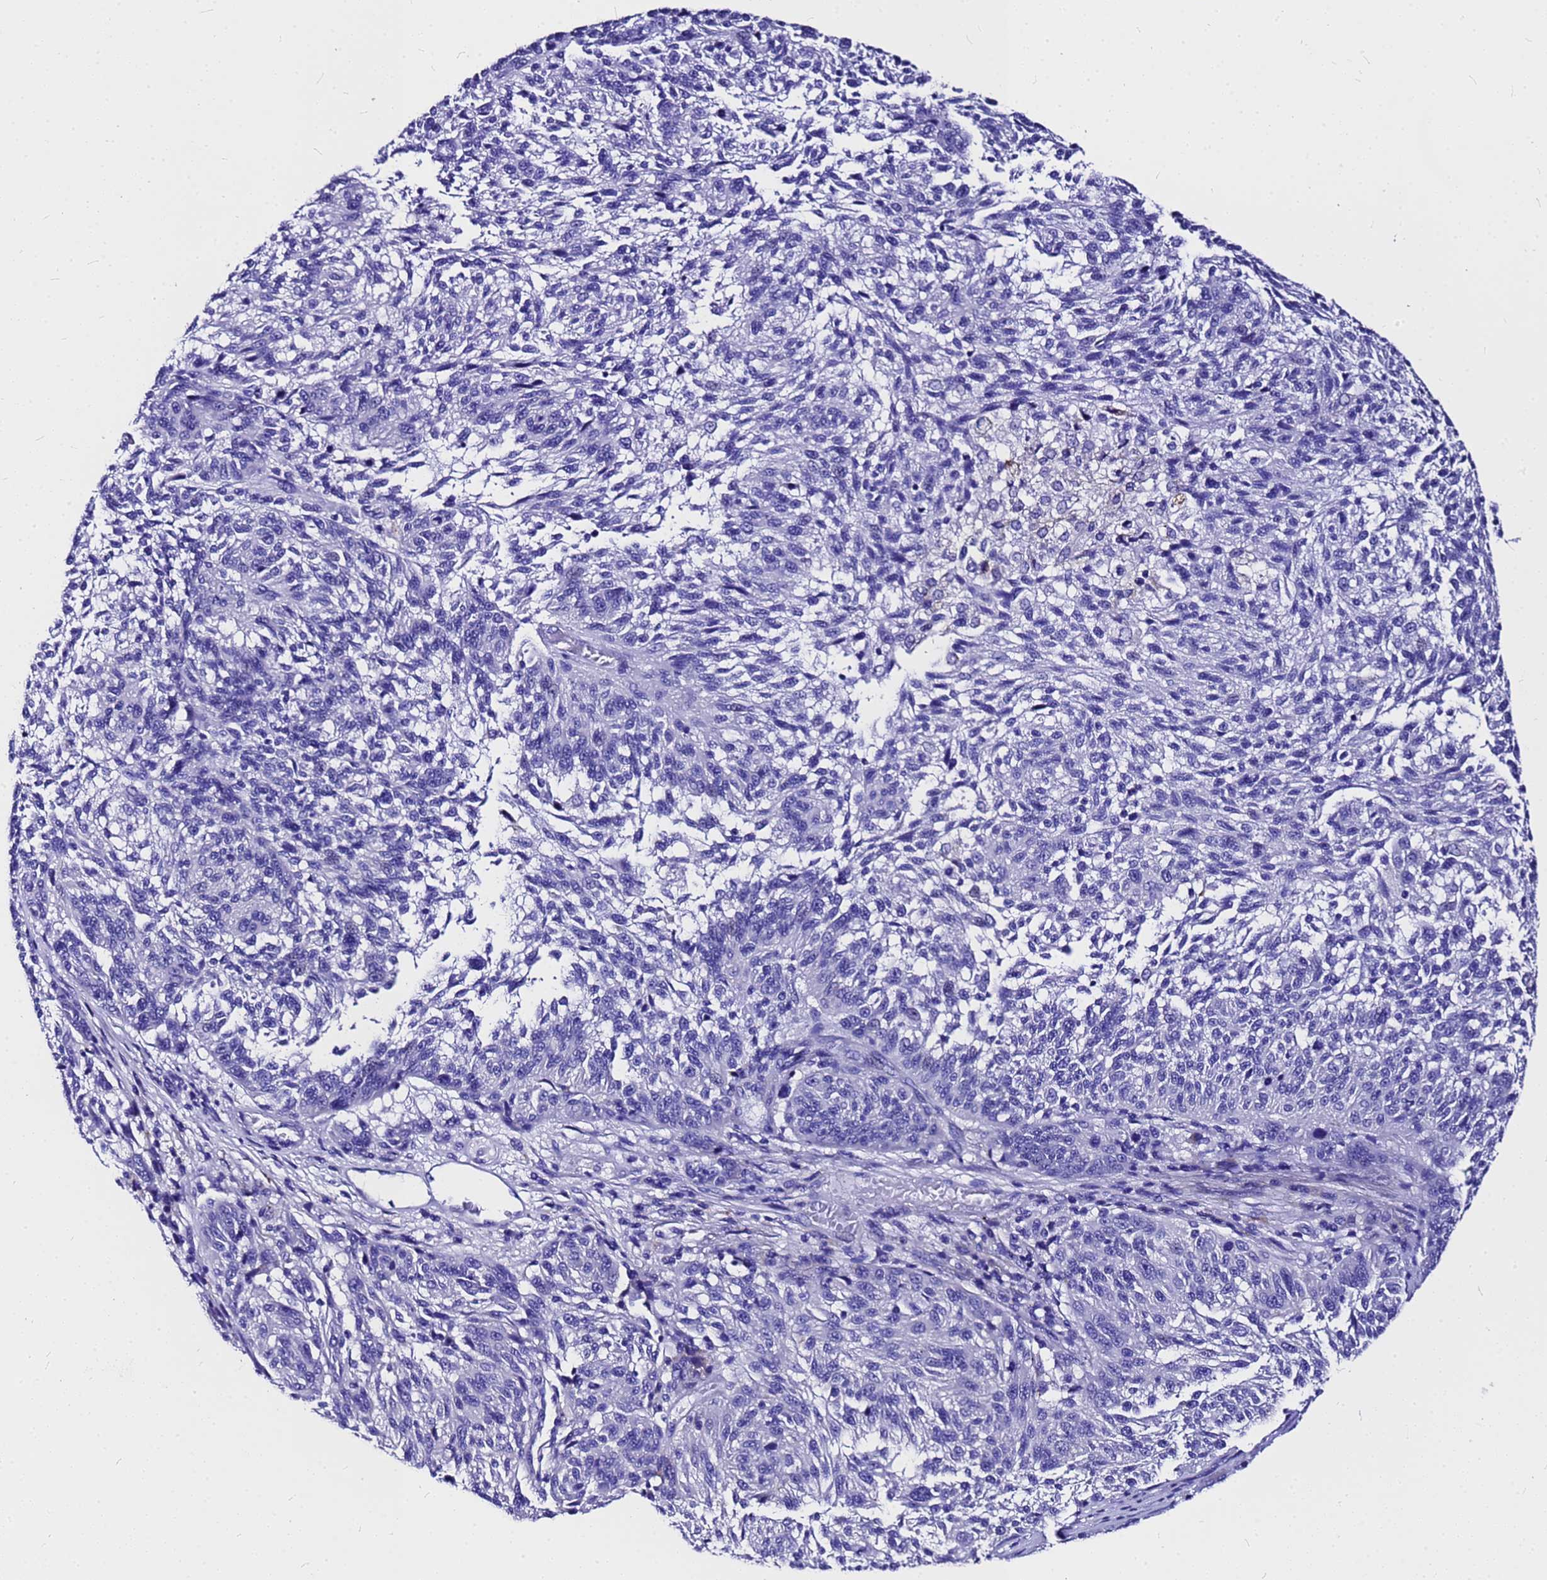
{"staining": {"intensity": "negative", "quantity": "none", "location": "none"}, "tissue": "melanoma", "cell_type": "Tumor cells", "image_type": "cancer", "snomed": [{"axis": "morphology", "description": "Malignant melanoma, NOS"}, {"axis": "topography", "description": "Skin"}], "caption": "High power microscopy photomicrograph of an immunohistochemistry (IHC) histopathology image of melanoma, revealing no significant expression in tumor cells.", "gene": "HERC4", "patient": {"sex": "male", "age": 53}}